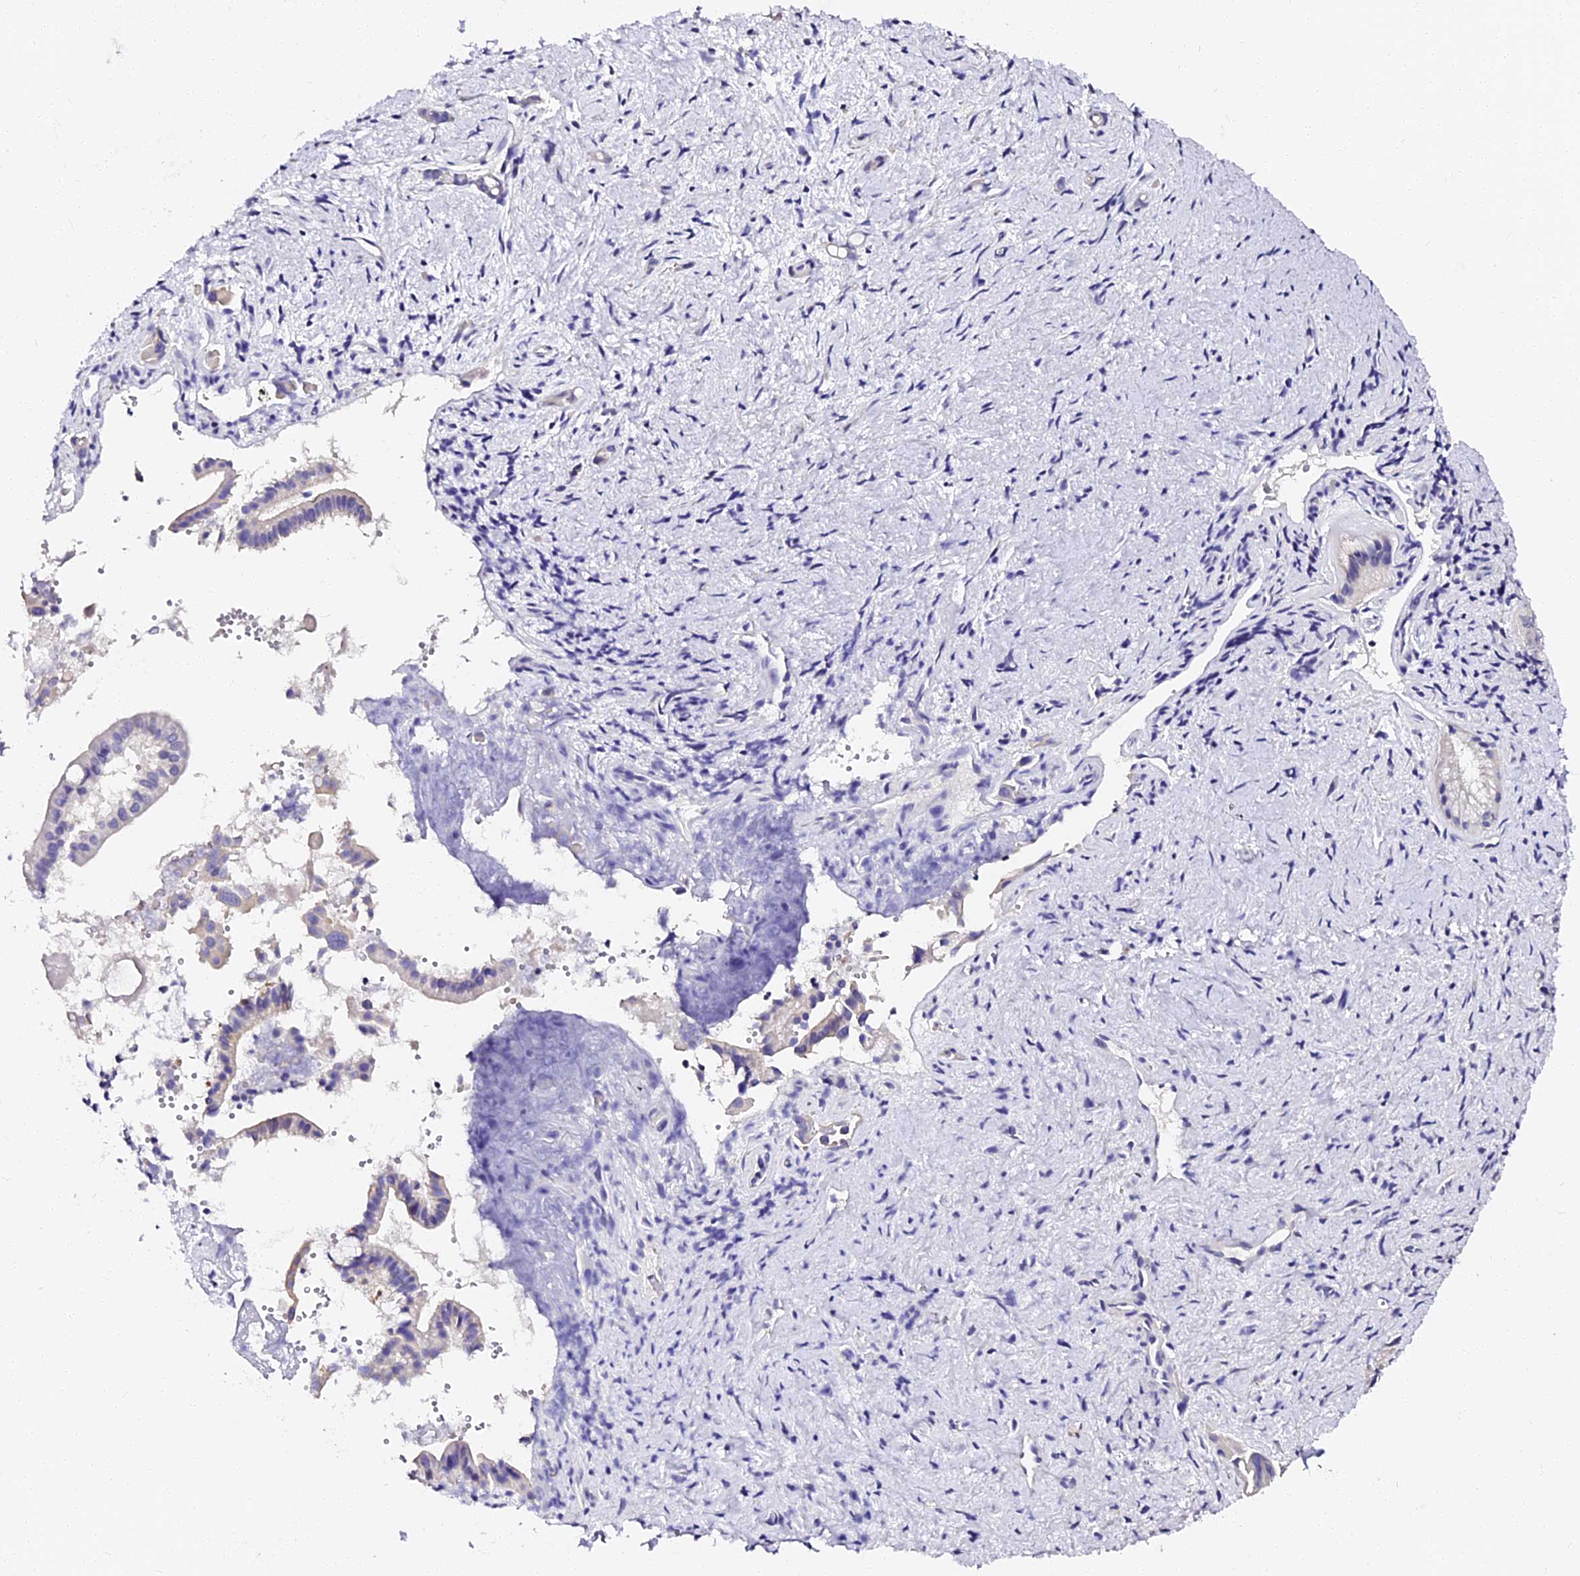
{"staining": {"intensity": "negative", "quantity": "none", "location": "none"}, "tissue": "pancreatic cancer", "cell_type": "Tumor cells", "image_type": "cancer", "snomed": [{"axis": "morphology", "description": "Adenocarcinoma, NOS"}, {"axis": "topography", "description": "Pancreas"}], "caption": "Immunohistochemical staining of human pancreatic adenocarcinoma demonstrates no significant expression in tumor cells.", "gene": "VPS33B", "patient": {"sex": "female", "age": 77}}